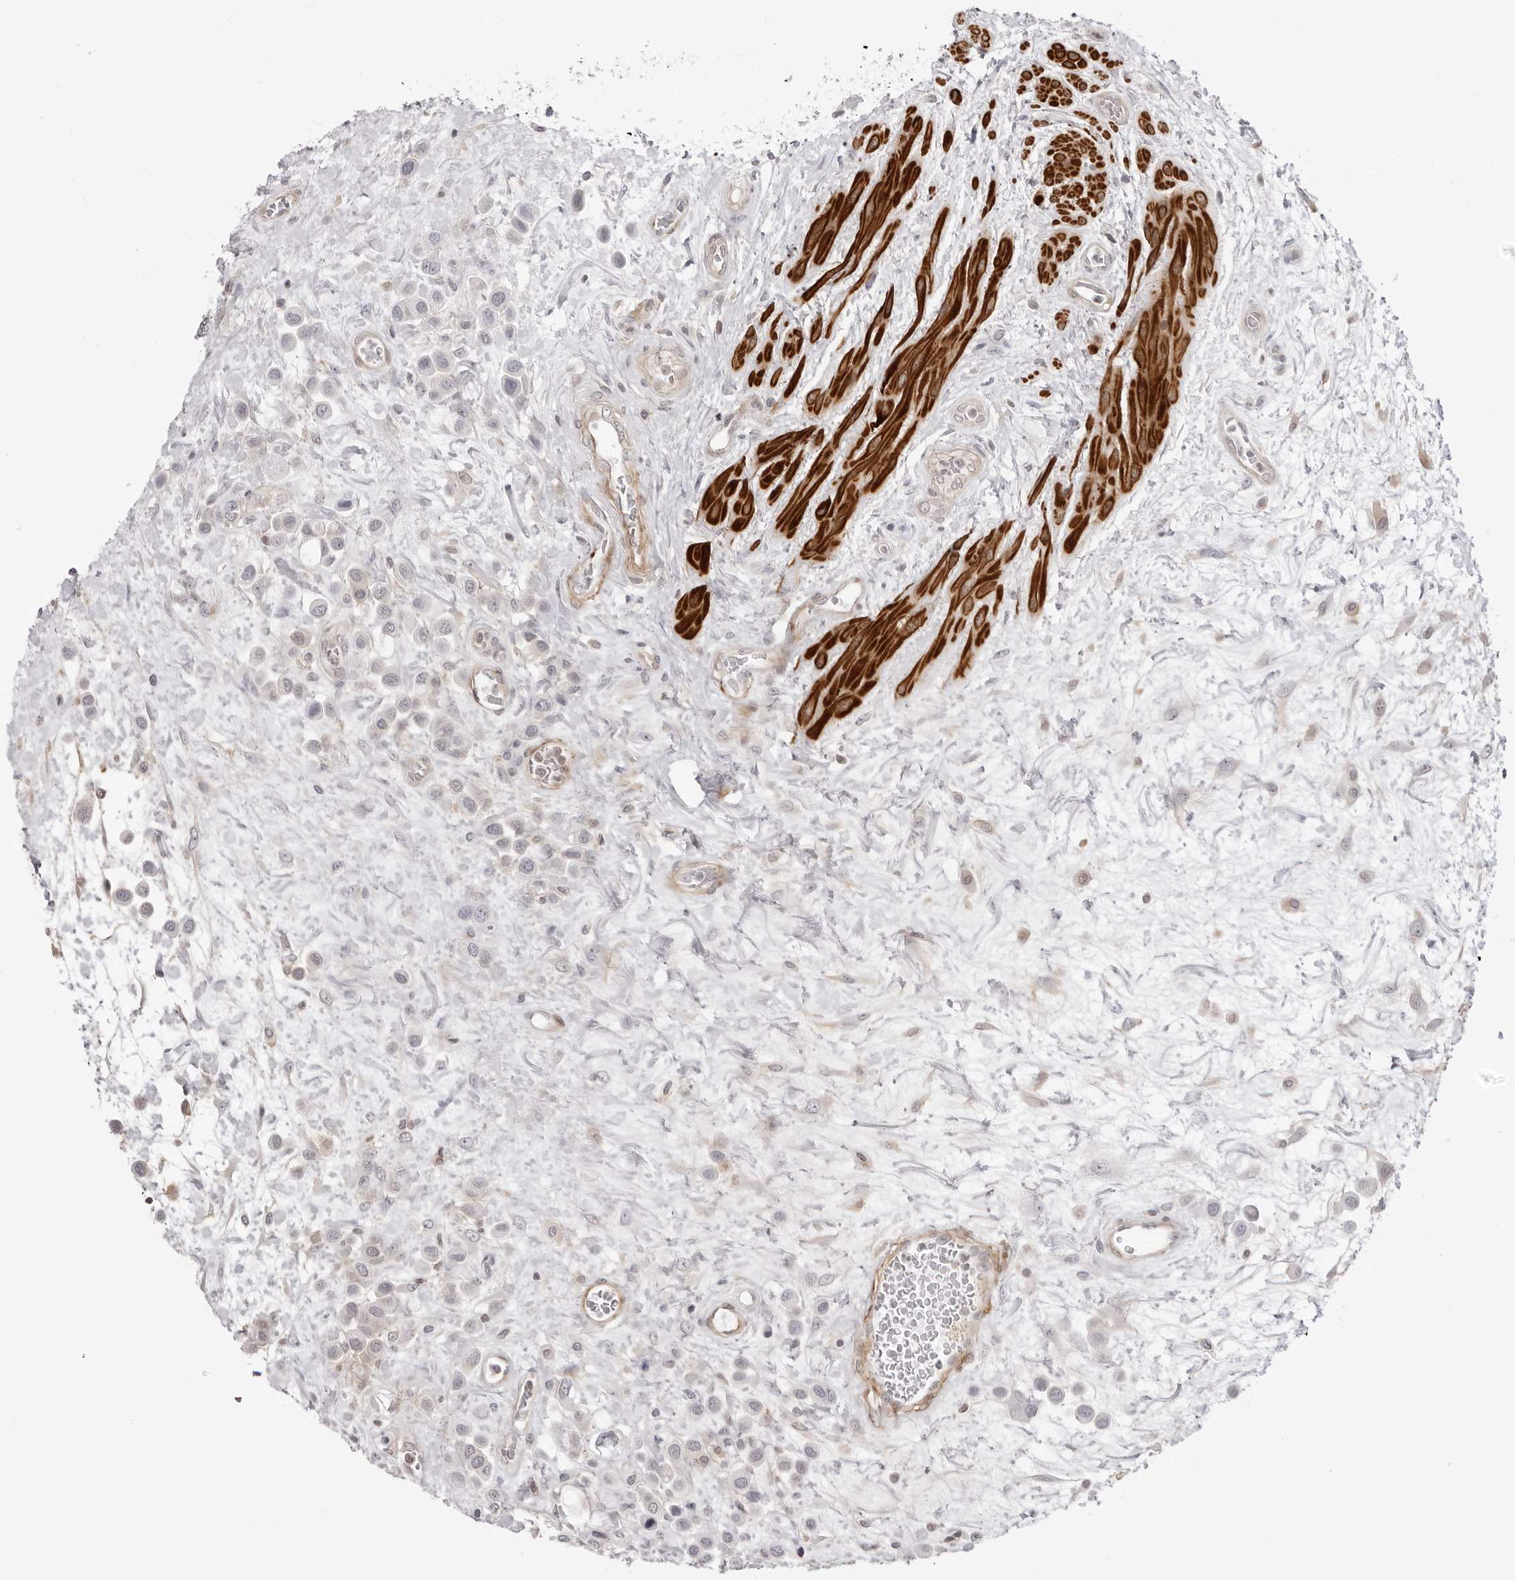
{"staining": {"intensity": "negative", "quantity": "none", "location": "none"}, "tissue": "urothelial cancer", "cell_type": "Tumor cells", "image_type": "cancer", "snomed": [{"axis": "morphology", "description": "Urothelial carcinoma, High grade"}, {"axis": "topography", "description": "Urinary bladder"}], "caption": "Tumor cells are negative for protein expression in human urothelial carcinoma (high-grade). Brightfield microscopy of immunohistochemistry stained with DAB (3,3'-diaminobenzidine) (brown) and hematoxylin (blue), captured at high magnification.", "gene": "UNK", "patient": {"sex": "male", "age": 50}}